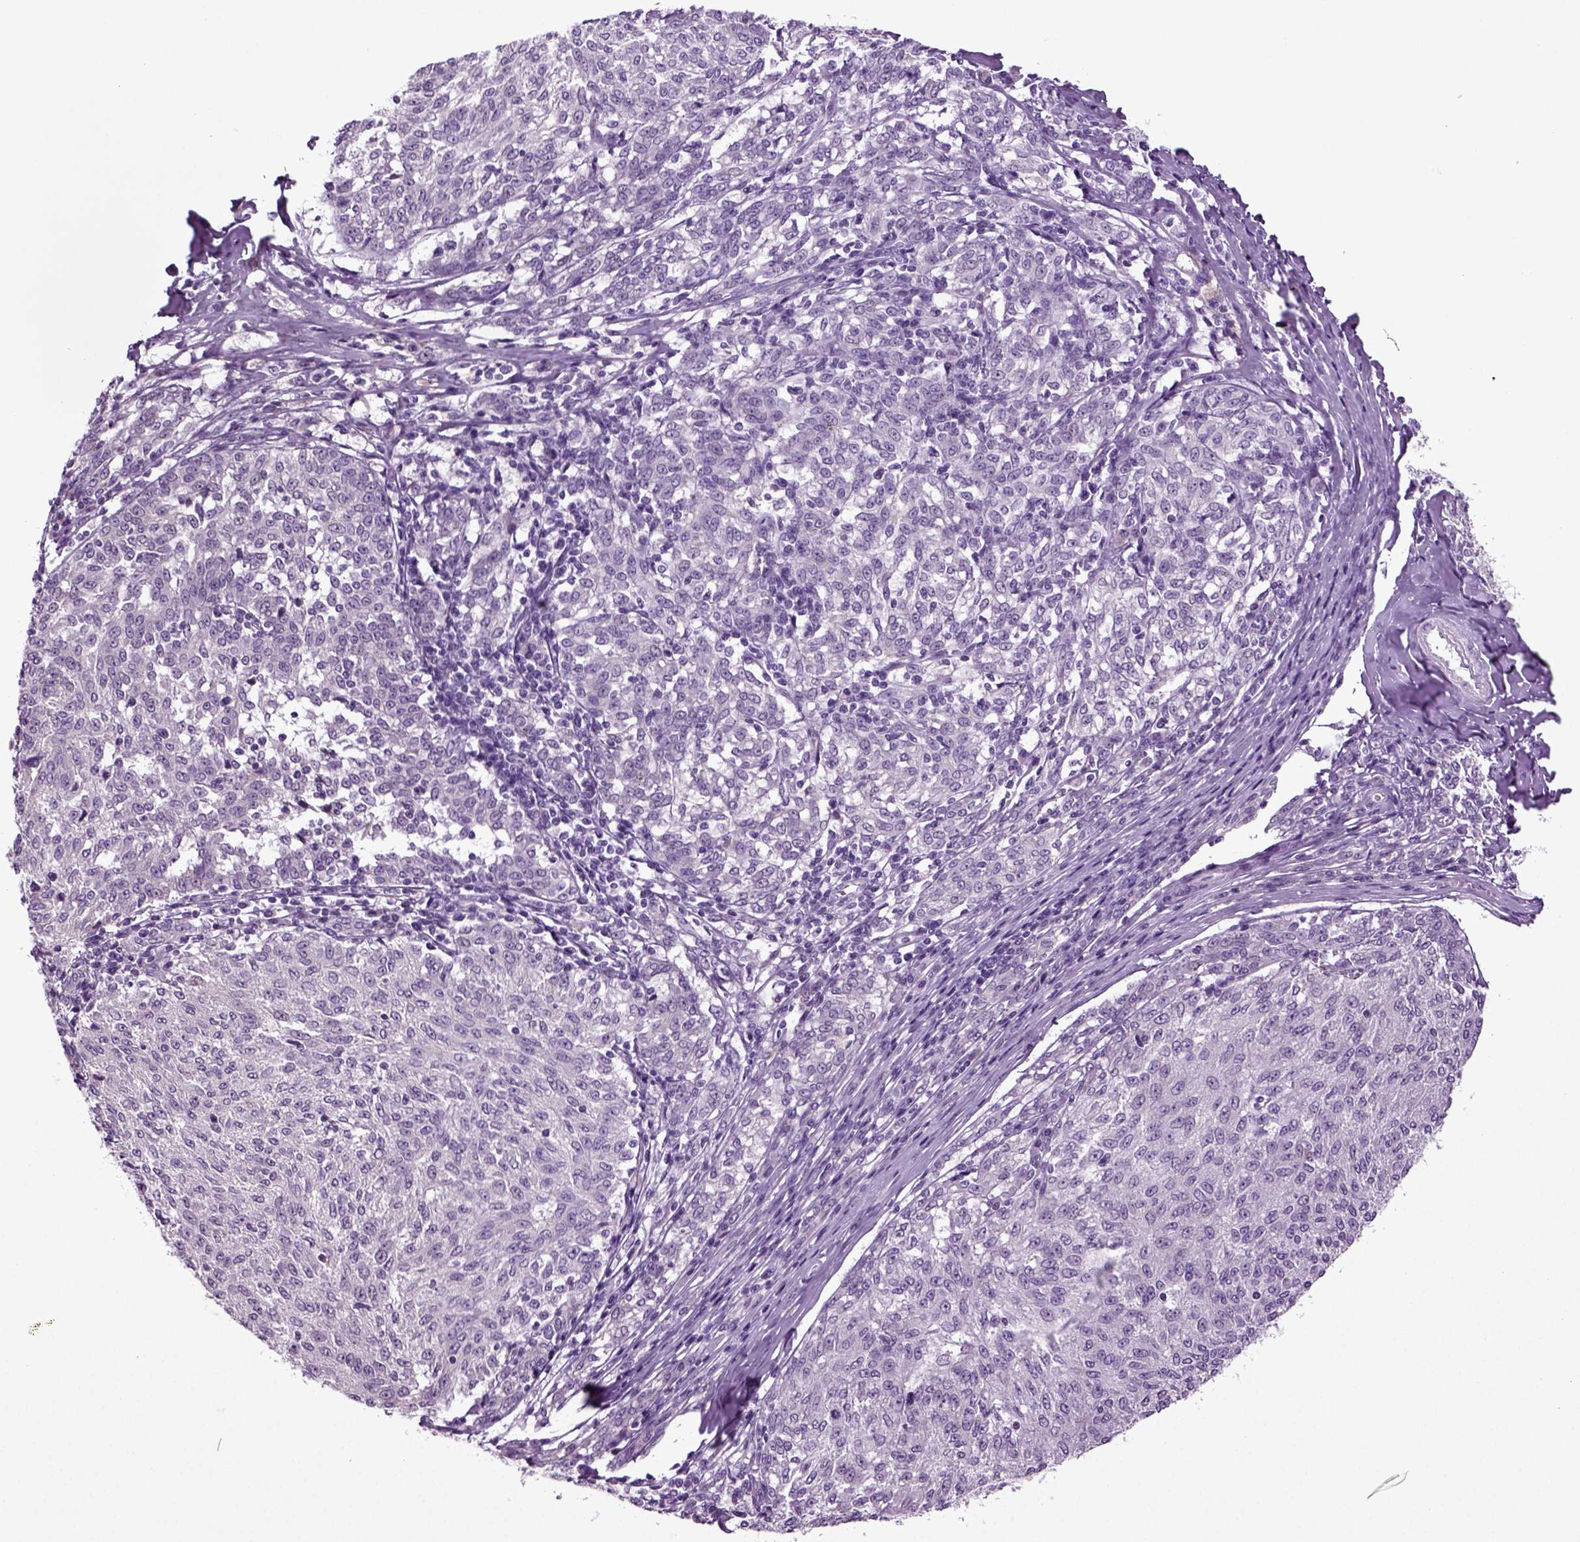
{"staining": {"intensity": "negative", "quantity": "none", "location": "none"}, "tissue": "melanoma", "cell_type": "Tumor cells", "image_type": "cancer", "snomed": [{"axis": "morphology", "description": "Malignant melanoma, NOS"}, {"axis": "topography", "description": "Skin"}], "caption": "Immunohistochemistry histopathology image of human malignant melanoma stained for a protein (brown), which displays no positivity in tumor cells. (DAB immunohistochemistry (IHC), high magnification).", "gene": "FGF11", "patient": {"sex": "female", "age": 72}}